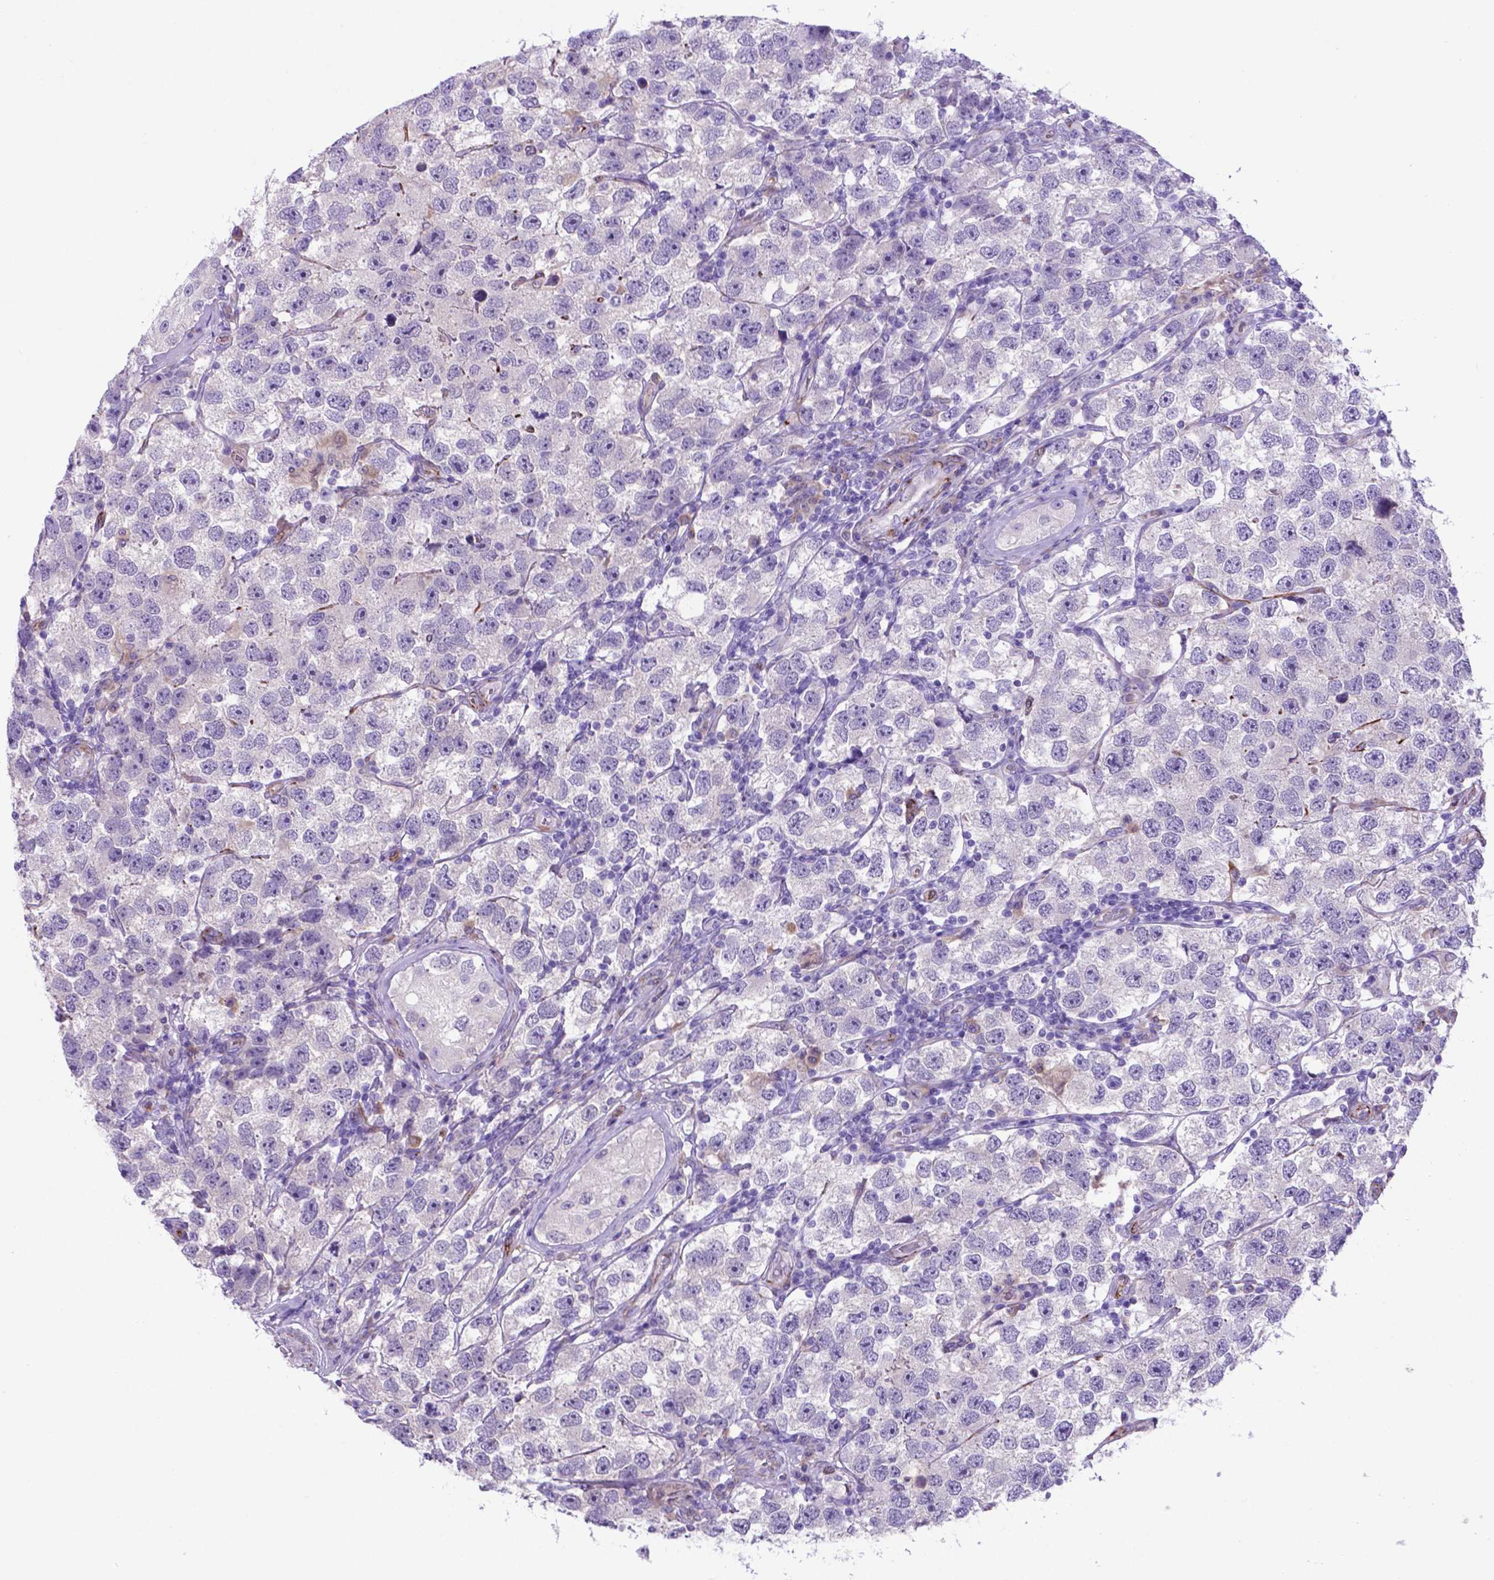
{"staining": {"intensity": "negative", "quantity": "none", "location": "none"}, "tissue": "testis cancer", "cell_type": "Tumor cells", "image_type": "cancer", "snomed": [{"axis": "morphology", "description": "Seminoma, NOS"}, {"axis": "topography", "description": "Testis"}], "caption": "Image shows no protein staining in tumor cells of testis seminoma tissue.", "gene": "LZTR1", "patient": {"sex": "male", "age": 26}}